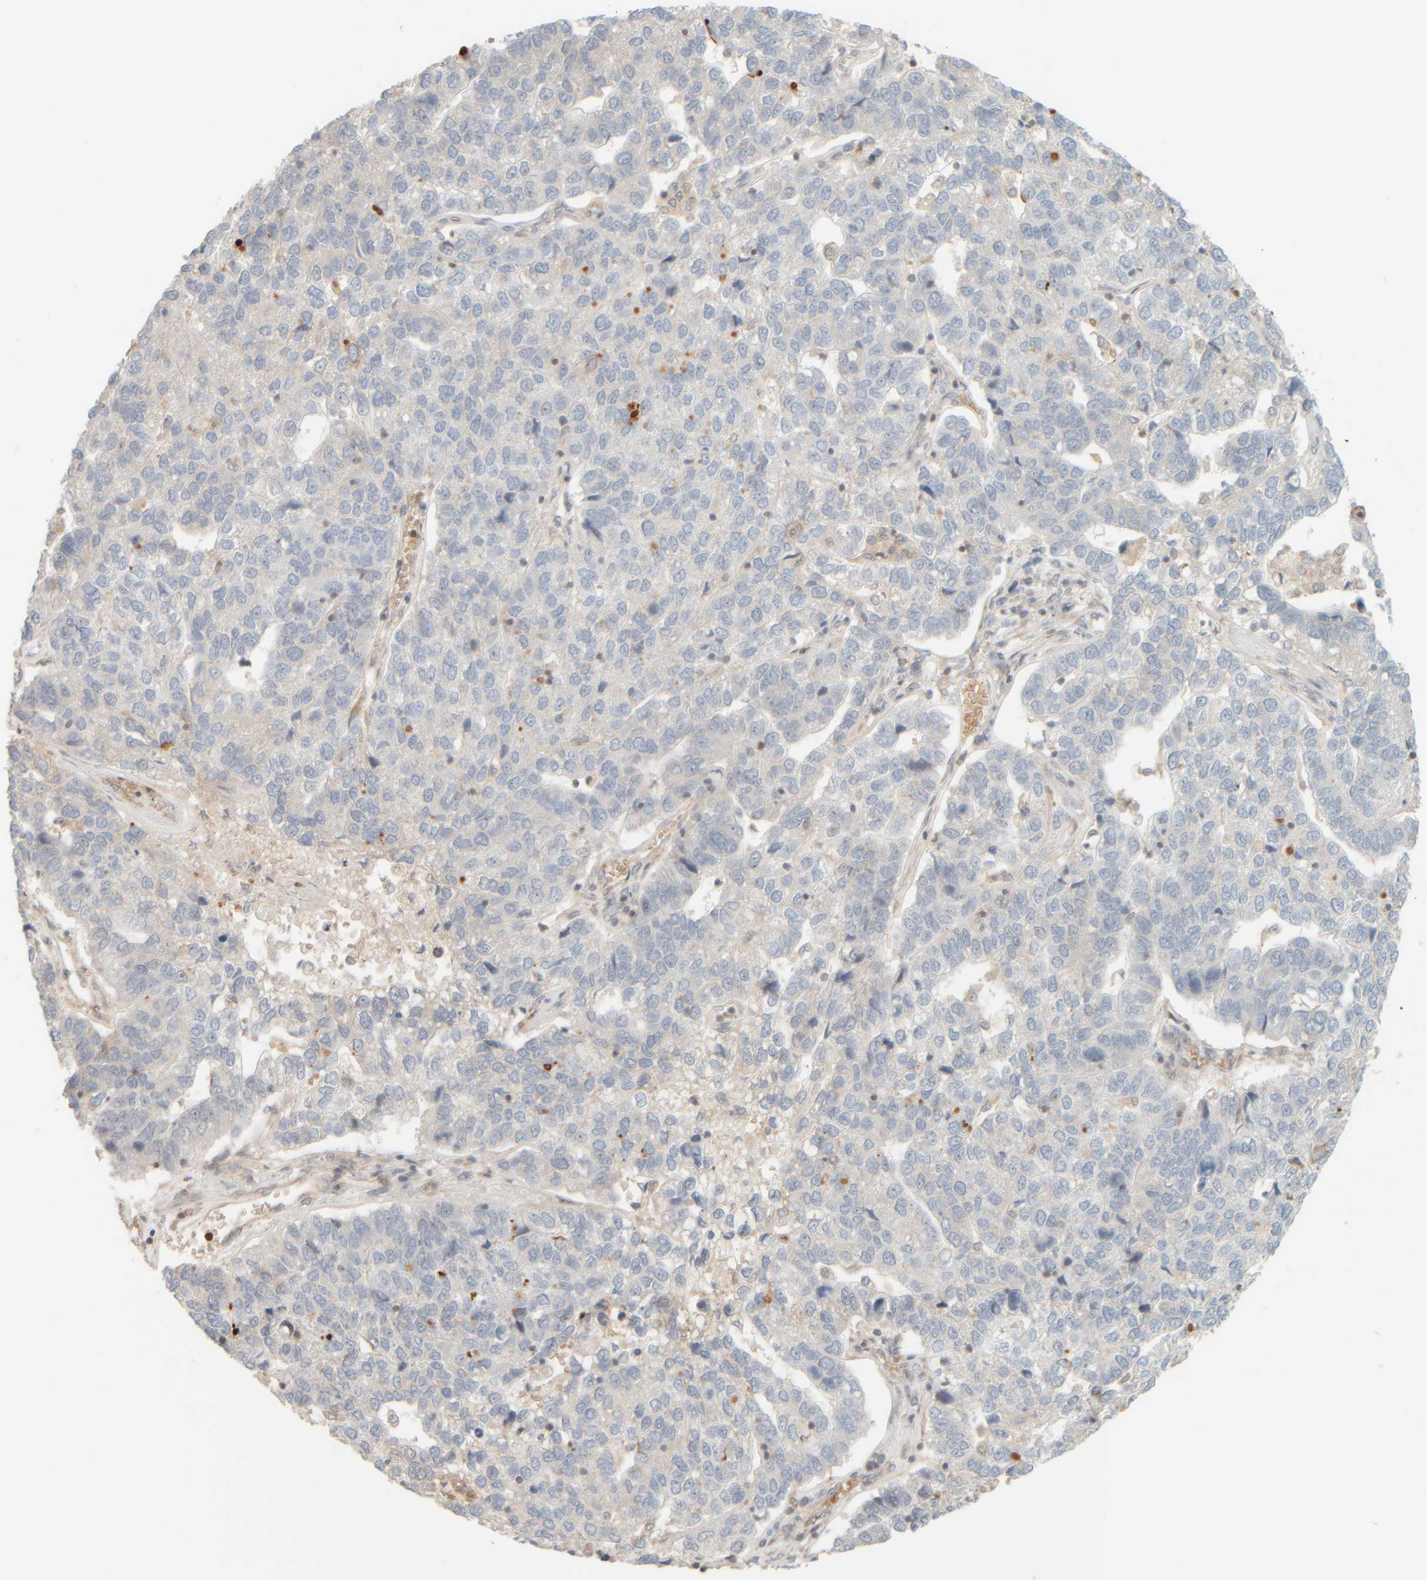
{"staining": {"intensity": "negative", "quantity": "none", "location": "none"}, "tissue": "pancreatic cancer", "cell_type": "Tumor cells", "image_type": "cancer", "snomed": [{"axis": "morphology", "description": "Adenocarcinoma, NOS"}, {"axis": "topography", "description": "Pancreas"}], "caption": "Pancreatic cancer (adenocarcinoma) stained for a protein using immunohistochemistry shows no positivity tumor cells.", "gene": "PTGES3L-AARSD1", "patient": {"sex": "female", "age": 61}}